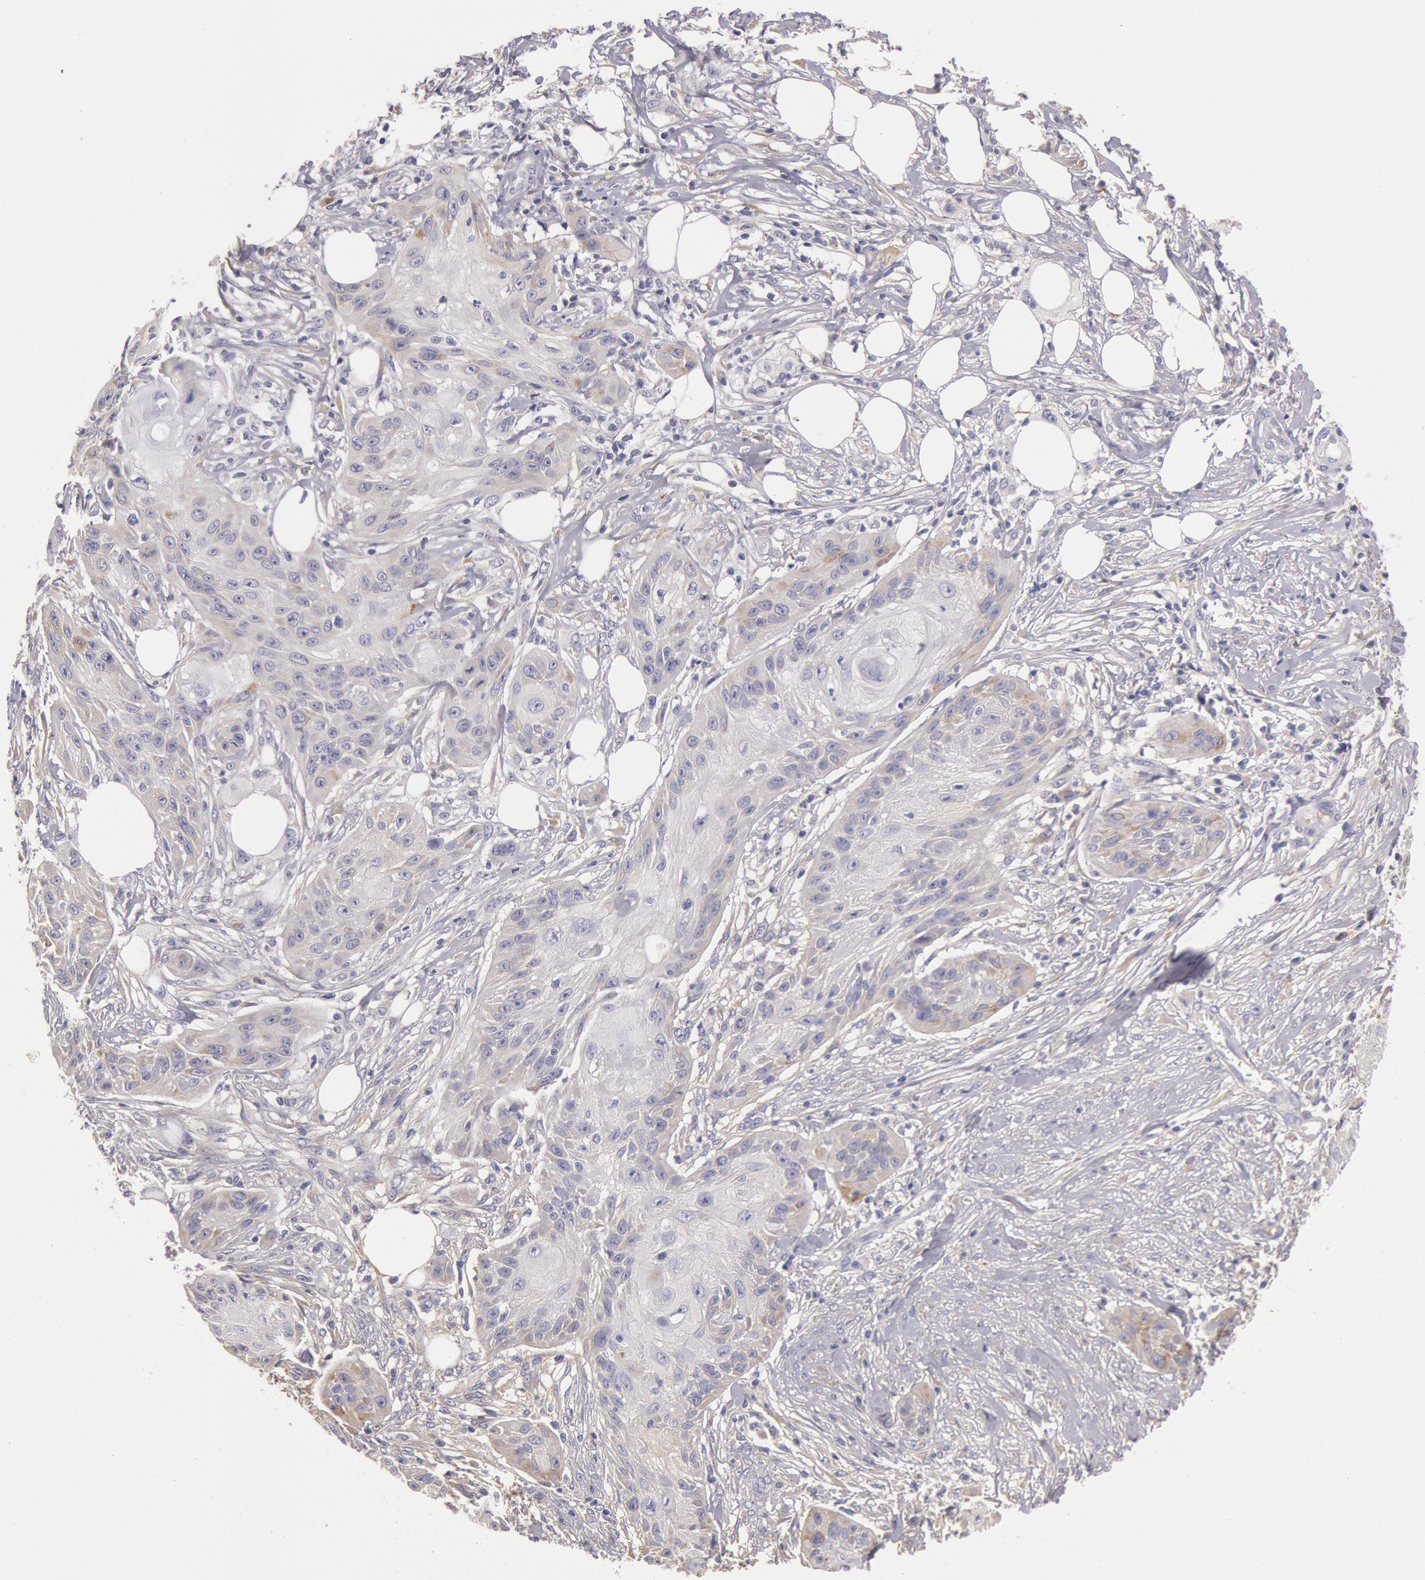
{"staining": {"intensity": "negative", "quantity": "none", "location": "none"}, "tissue": "skin cancer", "cell_type": "Tumor cells", "image_type": "cancer", "snomed": [{"axis": "morphology", "description": "Squamous cell carcinoma, NOS"}, {"axis": "topography", "description": "Skin"}], "caption": "Immunohistochemistry (IHC) histopathology image of neoplastic tissue: human skin cancer stained with DAB reveals no significant protein expression in tumor cells.", "gene": "C1R", "patient": {"sex": "female", "age": 88}}